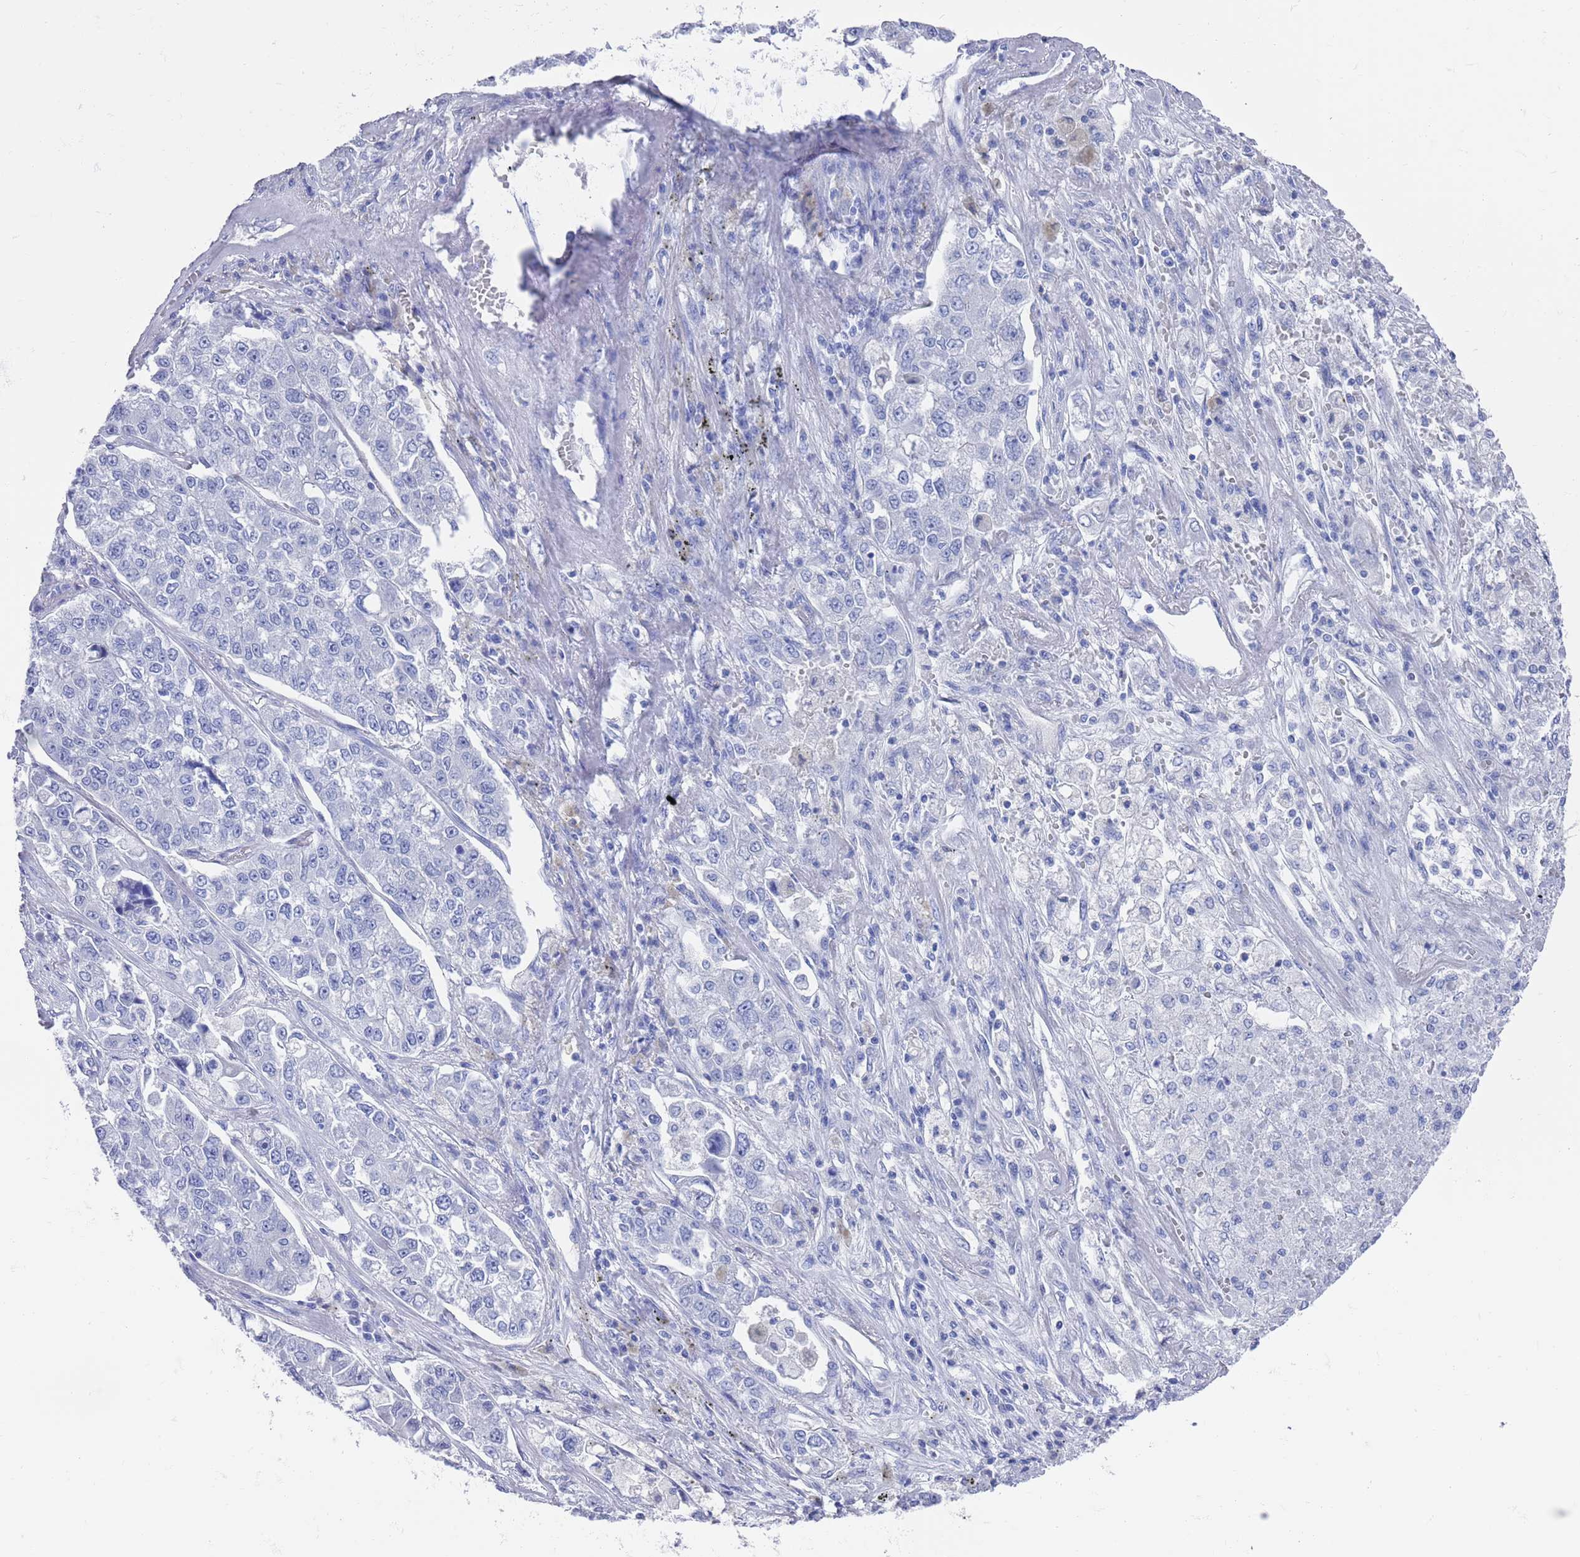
{"staining": {"intensity": "negative", "quantity": "none", "location": "none"}, "tissue": "lung cancer", "cell_type": "Tumor cells", "image_type": "cancer", "snomed": [{"axis": "morphology", "description": "Adenocarcinoma, NOS"}, {"axis": "topography", "description": "Lung"}], "caption": "DAB (3,3'-diaminobenzidine) immunohistochemical staining of human adenocarcinoma (lung) reveals no significant positivity in tumor cells. (Brightfield microscopy of DAB (3,3'-diaminobenzidine) immunohistochemistry (IHC) at high magnification).", "gene": "MTMR2", "patient": {"sex": "male", "age": 49}}